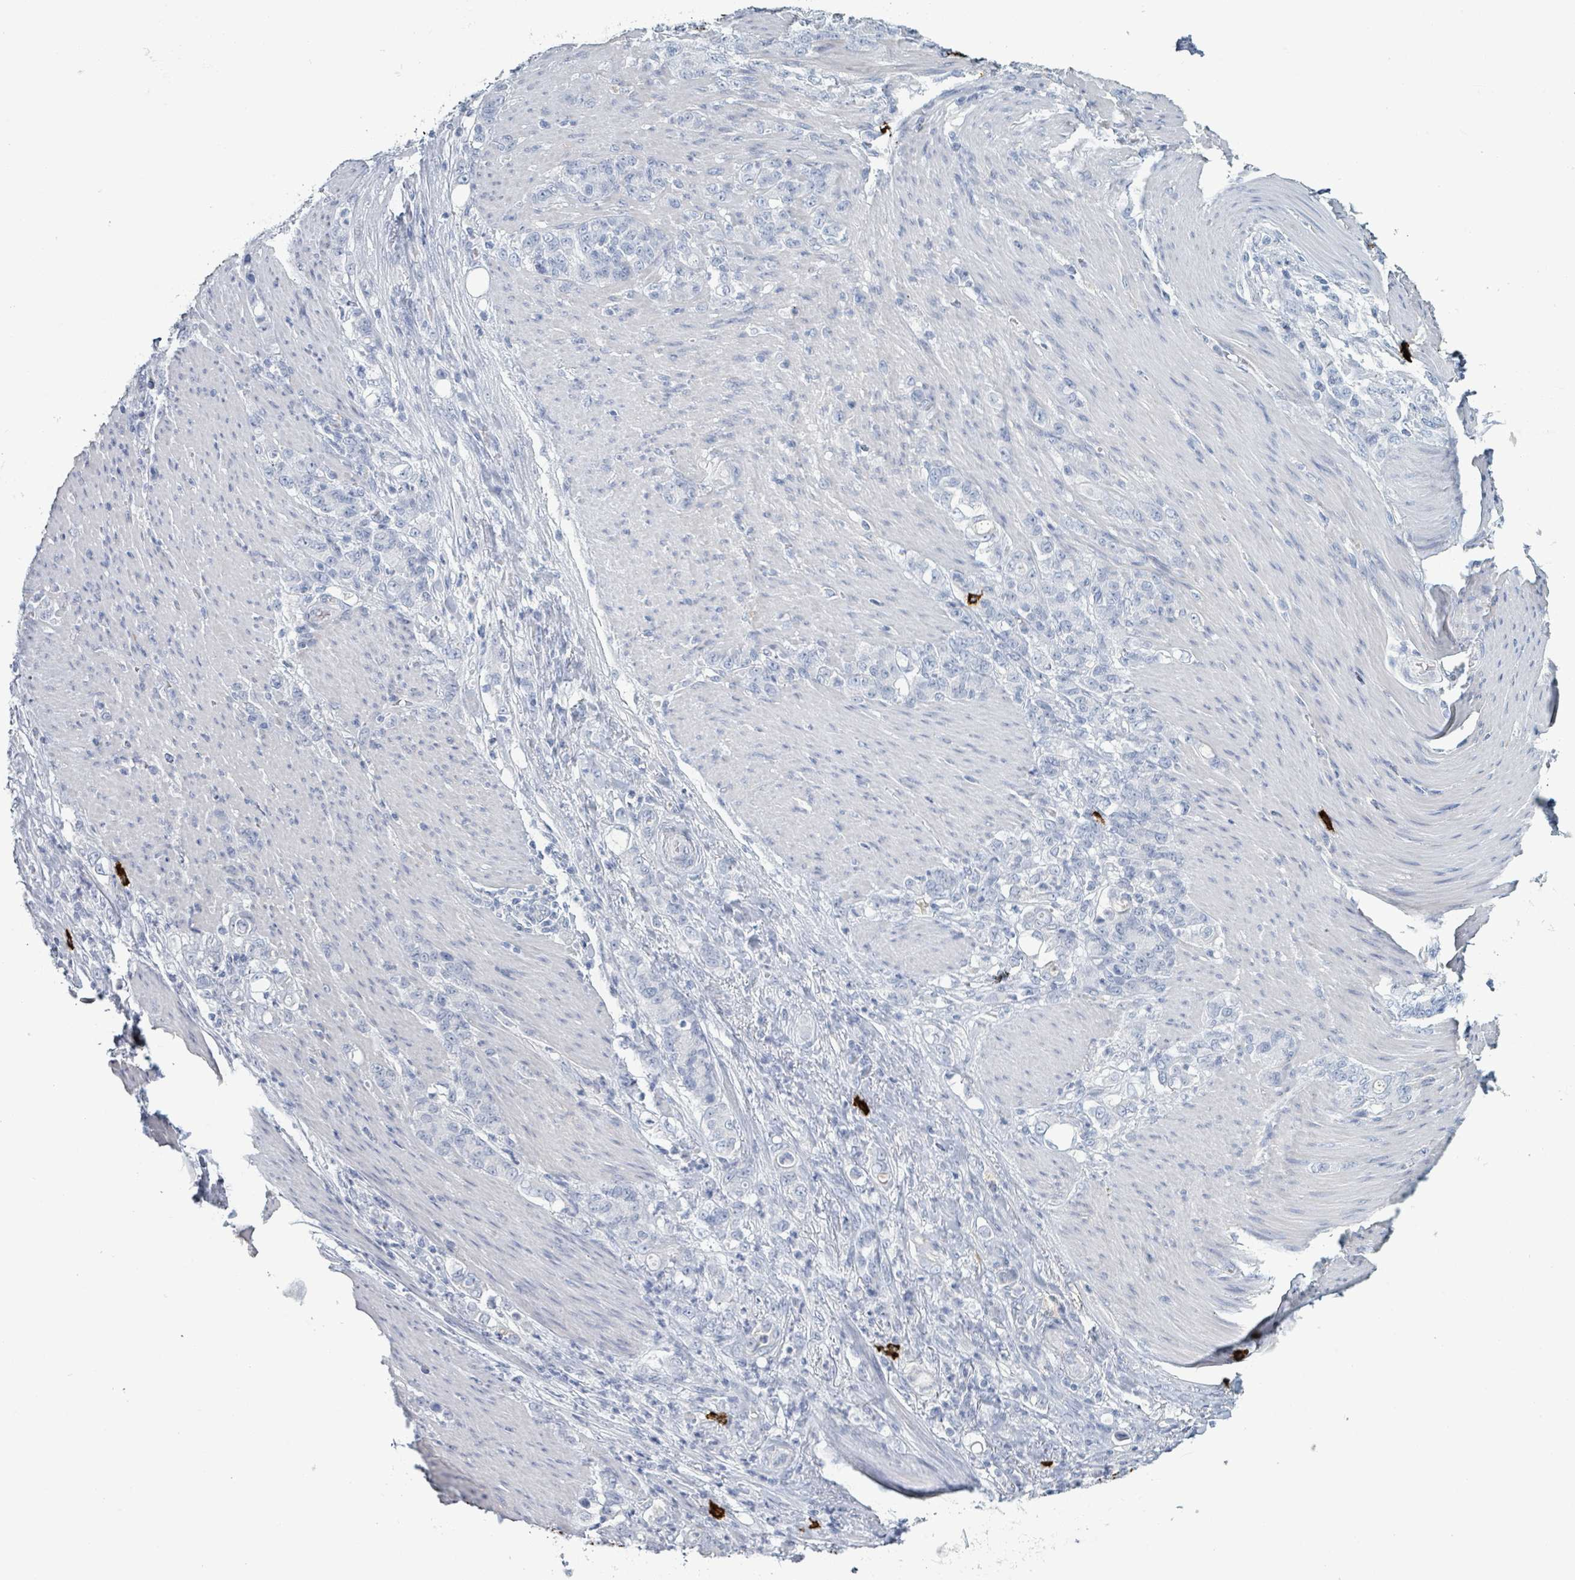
{"staining": {"intensity": "negative", "quantity": "none", "location": "none"}, "tissue": "stomach cancer", "cell_type": "Tumor cells", "image_type": "cancer", "snomed": [{"axis": "morphology", "description": "Adenocarcinoma, NOS"}, {"axis": "topography", "description": "Stomach"}], "caption": "DAB immunohistochemical staining of human stomach cancer demonstrates no significant staining in tumor cells.", "gene": "VPS13D", "patient": {"sex": "female", "age": 79}}